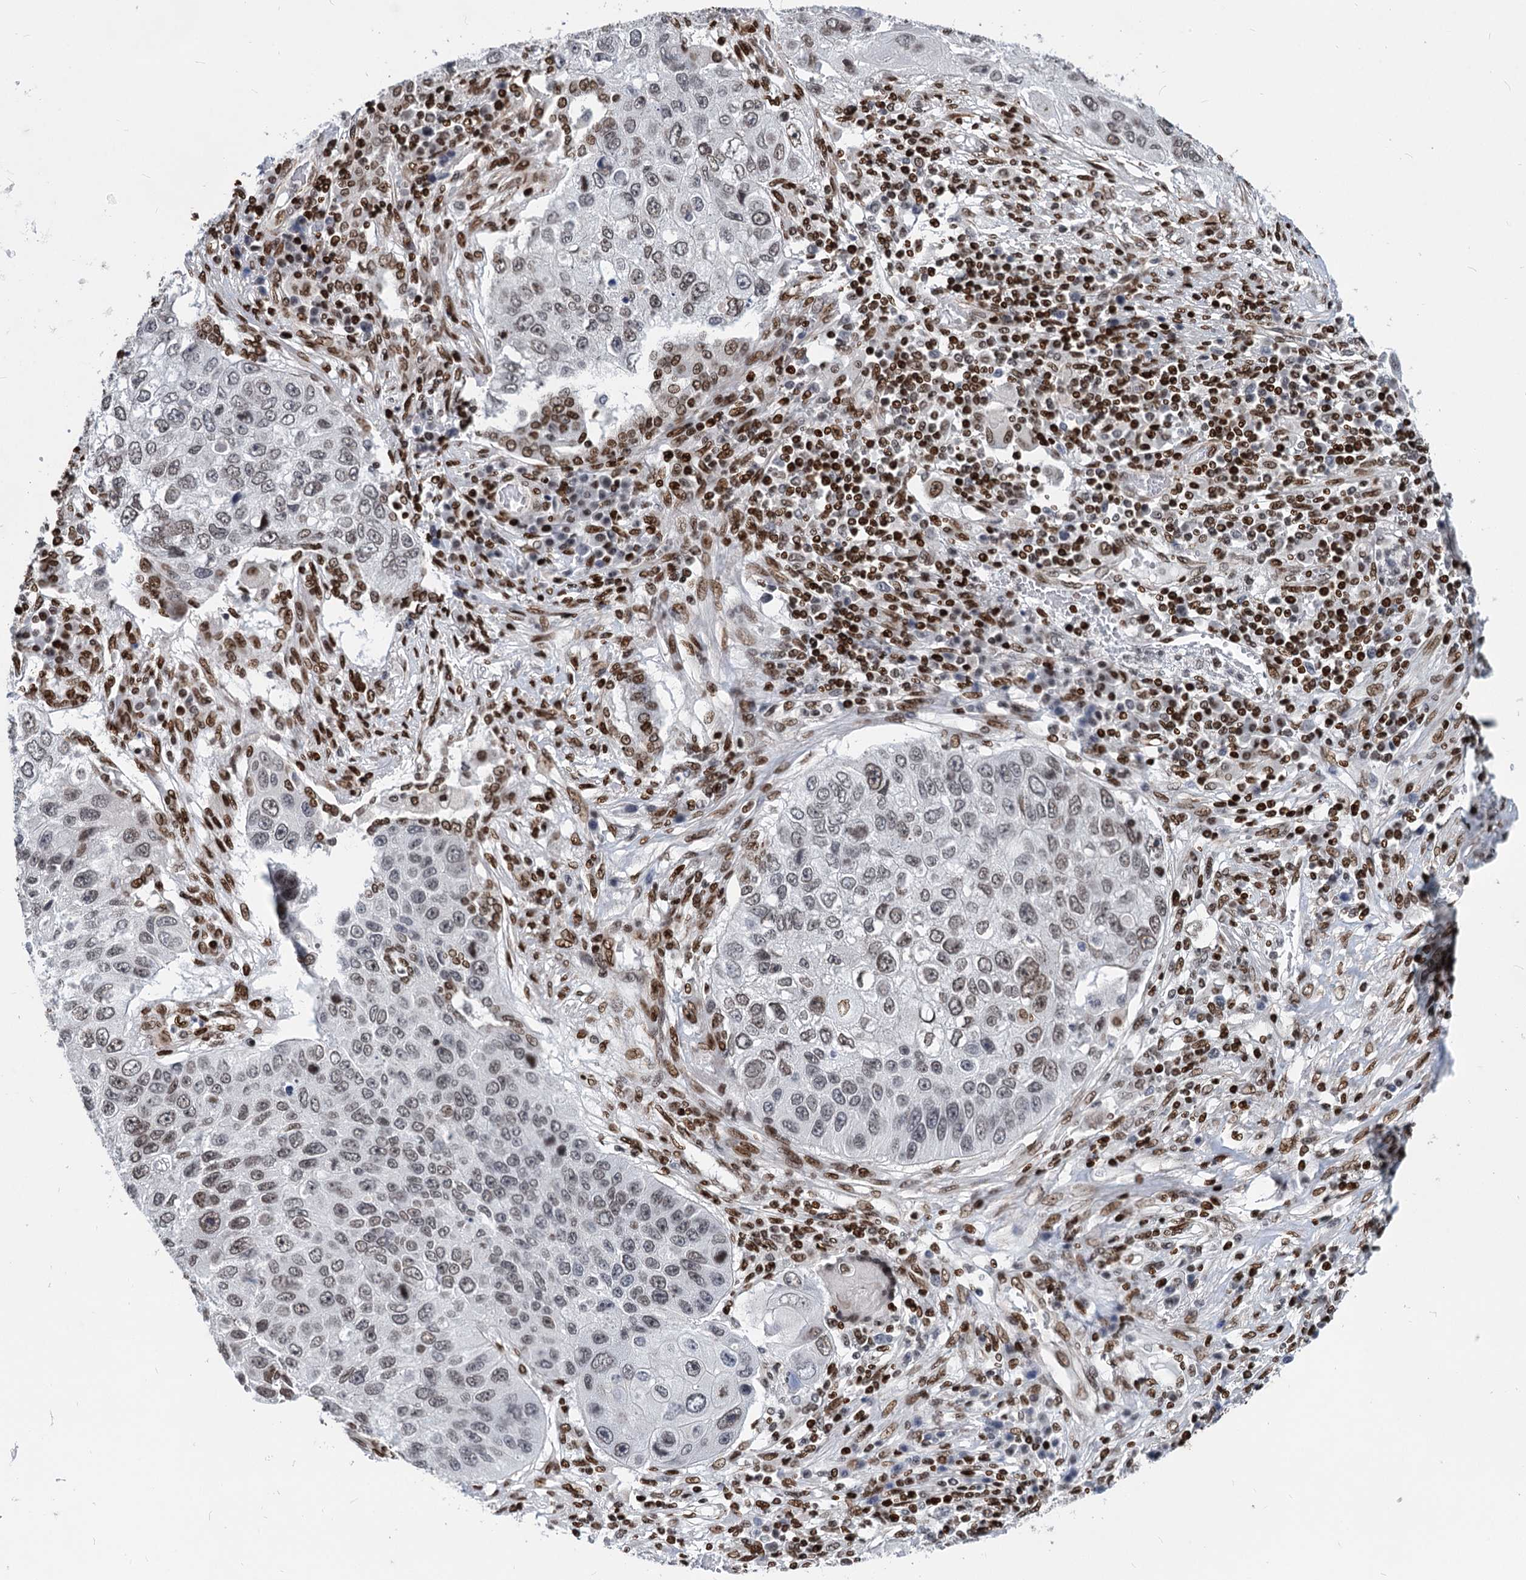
{"staining": {"intensity": "moderate", "quantity": "<25%", "location": "nuclear"}, "tissue": "lung cancer", "cell_type": "Tumor cells", "image_type": "cancer", "snomed": [{"axis": "morphology", "description": "Squamous cell carcinoma, NOS"}, {"axis": "topography", "description": "Lung"}], "caption": "Lung cancer (squamous cell carcinoma) stained for a protein (brown) demonstrates moderate nuclear positive staining in about <25% of tumor cells.", "gene": "MECP2", "patient": {"sex": "male", "age": 61}}